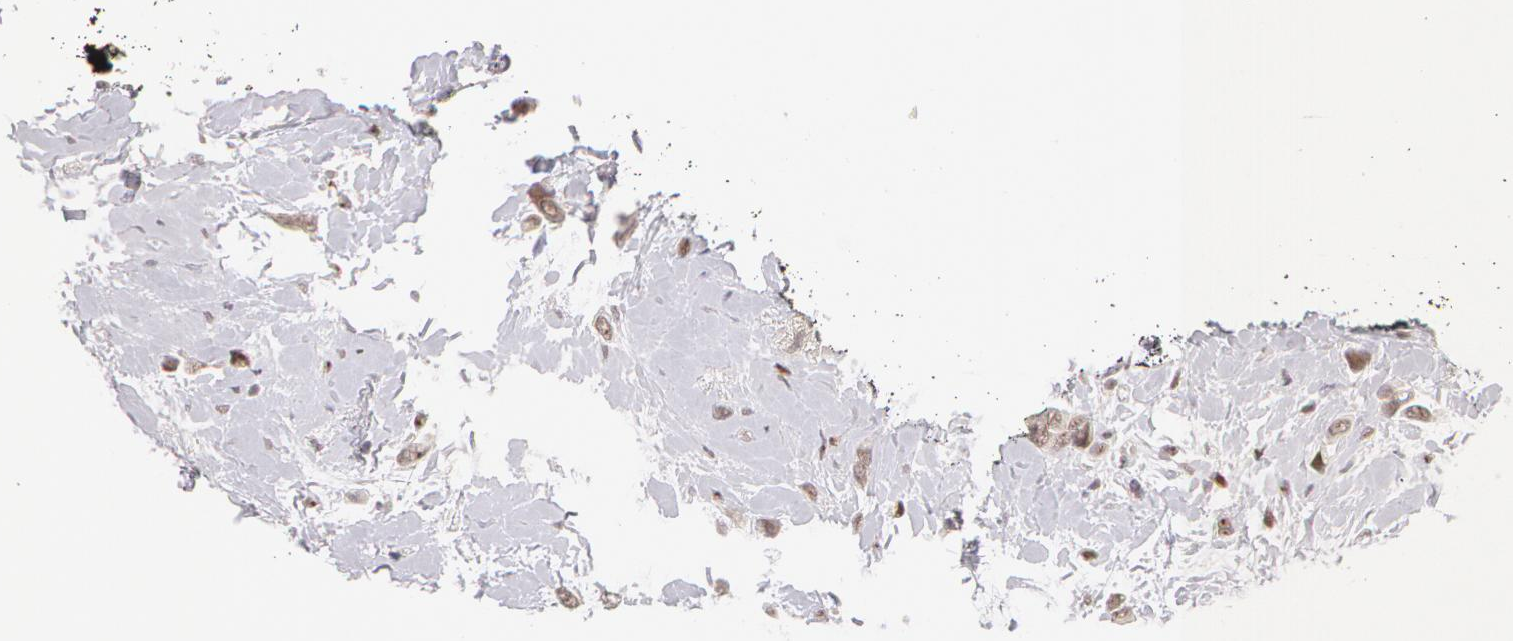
{"staining": {"intensity": "weak", "quantity": ">75%", "location": "nuclear"}, "tissue": "breast cancer", "cell_type": "Tumor cells", "image_type": "cancer", "snomed": [{"axis": "morphology", "description": "Duct carcinoma"}, {"axis": "topography", "description": "Breast"}], "caption": "A low amount of weak nuclear positivity is seen in approximately >75% of tumor cells in breast cancer tissue. (Brightfield microscopy of DAB IHC at high magnification).", "gene": "ZNF597", "patient": {"sex": "female", "age": 72}}